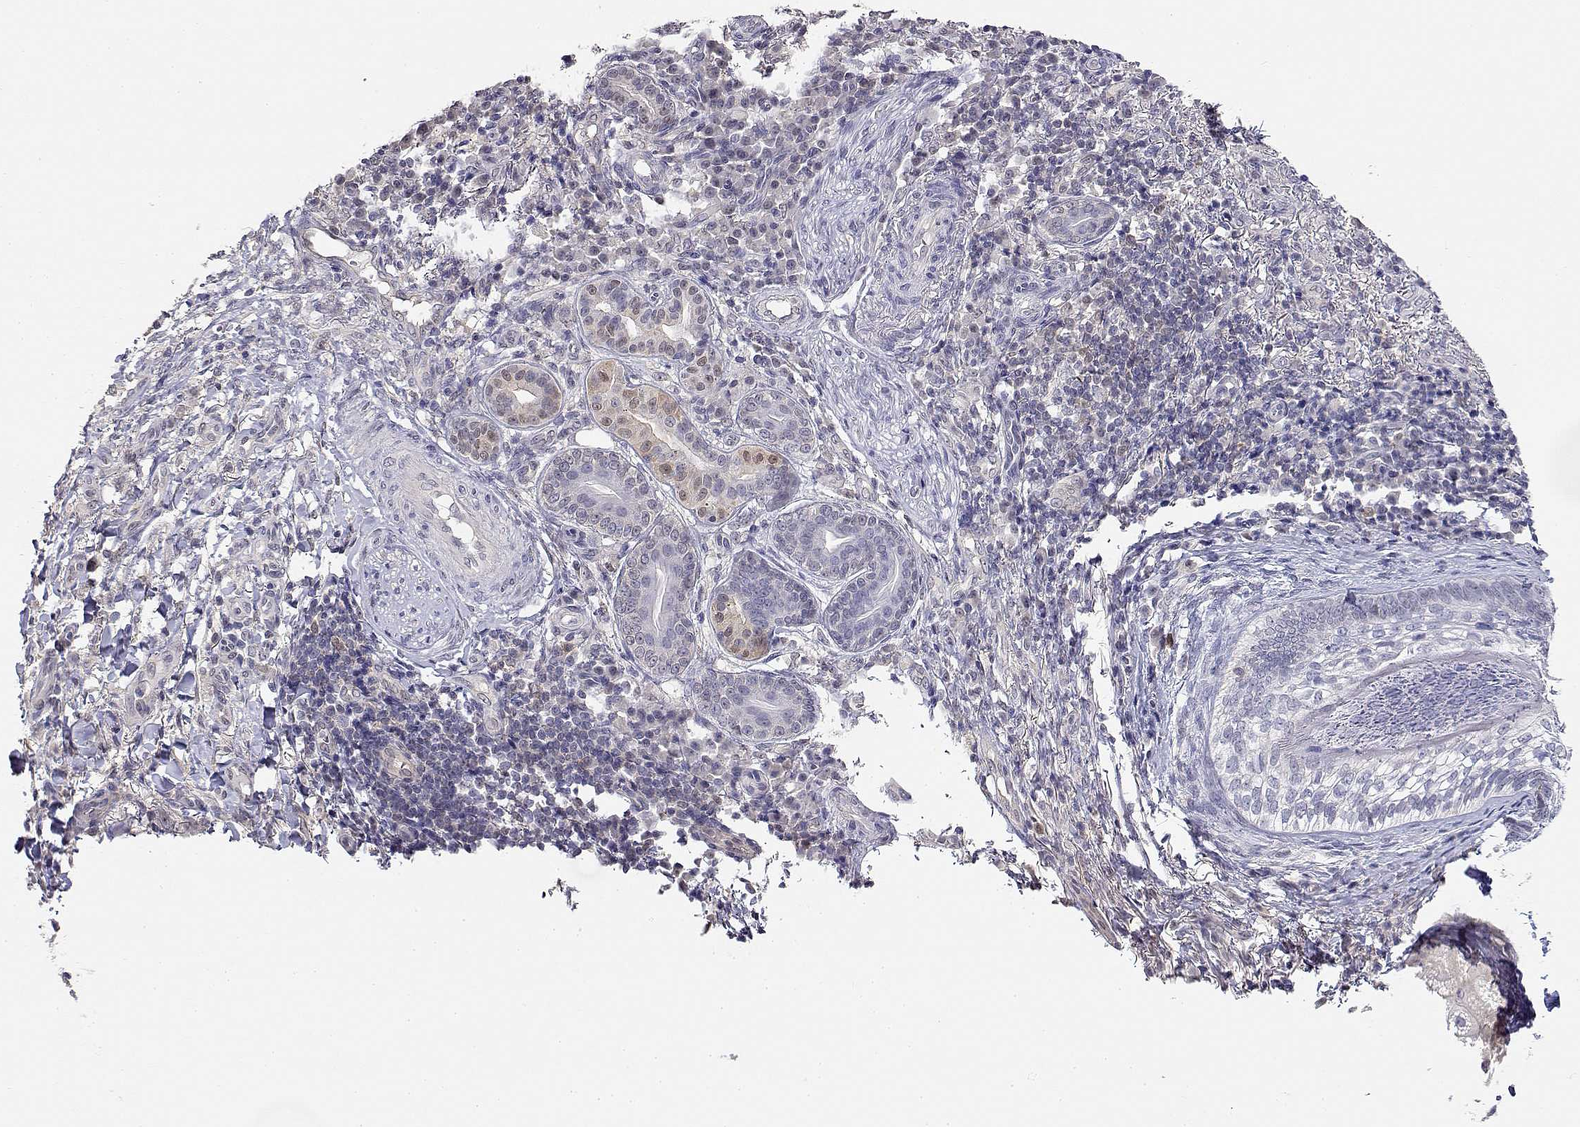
{"staining": {"intensity": "weak", "quantity": "<25%", "location": "cytoplasmic/membranous"}, "tissue": "skin cancer", "cell_type": "Tumor cells", "image_type": "cancer", "snomed": [{"axis": "morphology", "description": "Basal cell carcinoma"}, {"axis": "topography", "description": "Skin"}], "caption": "Tumor cells are negative for protein expression in human skin cancer (basal cell carcinoma).", "gene": "ADA", "patient": {"sex": "female", "age": 69}}